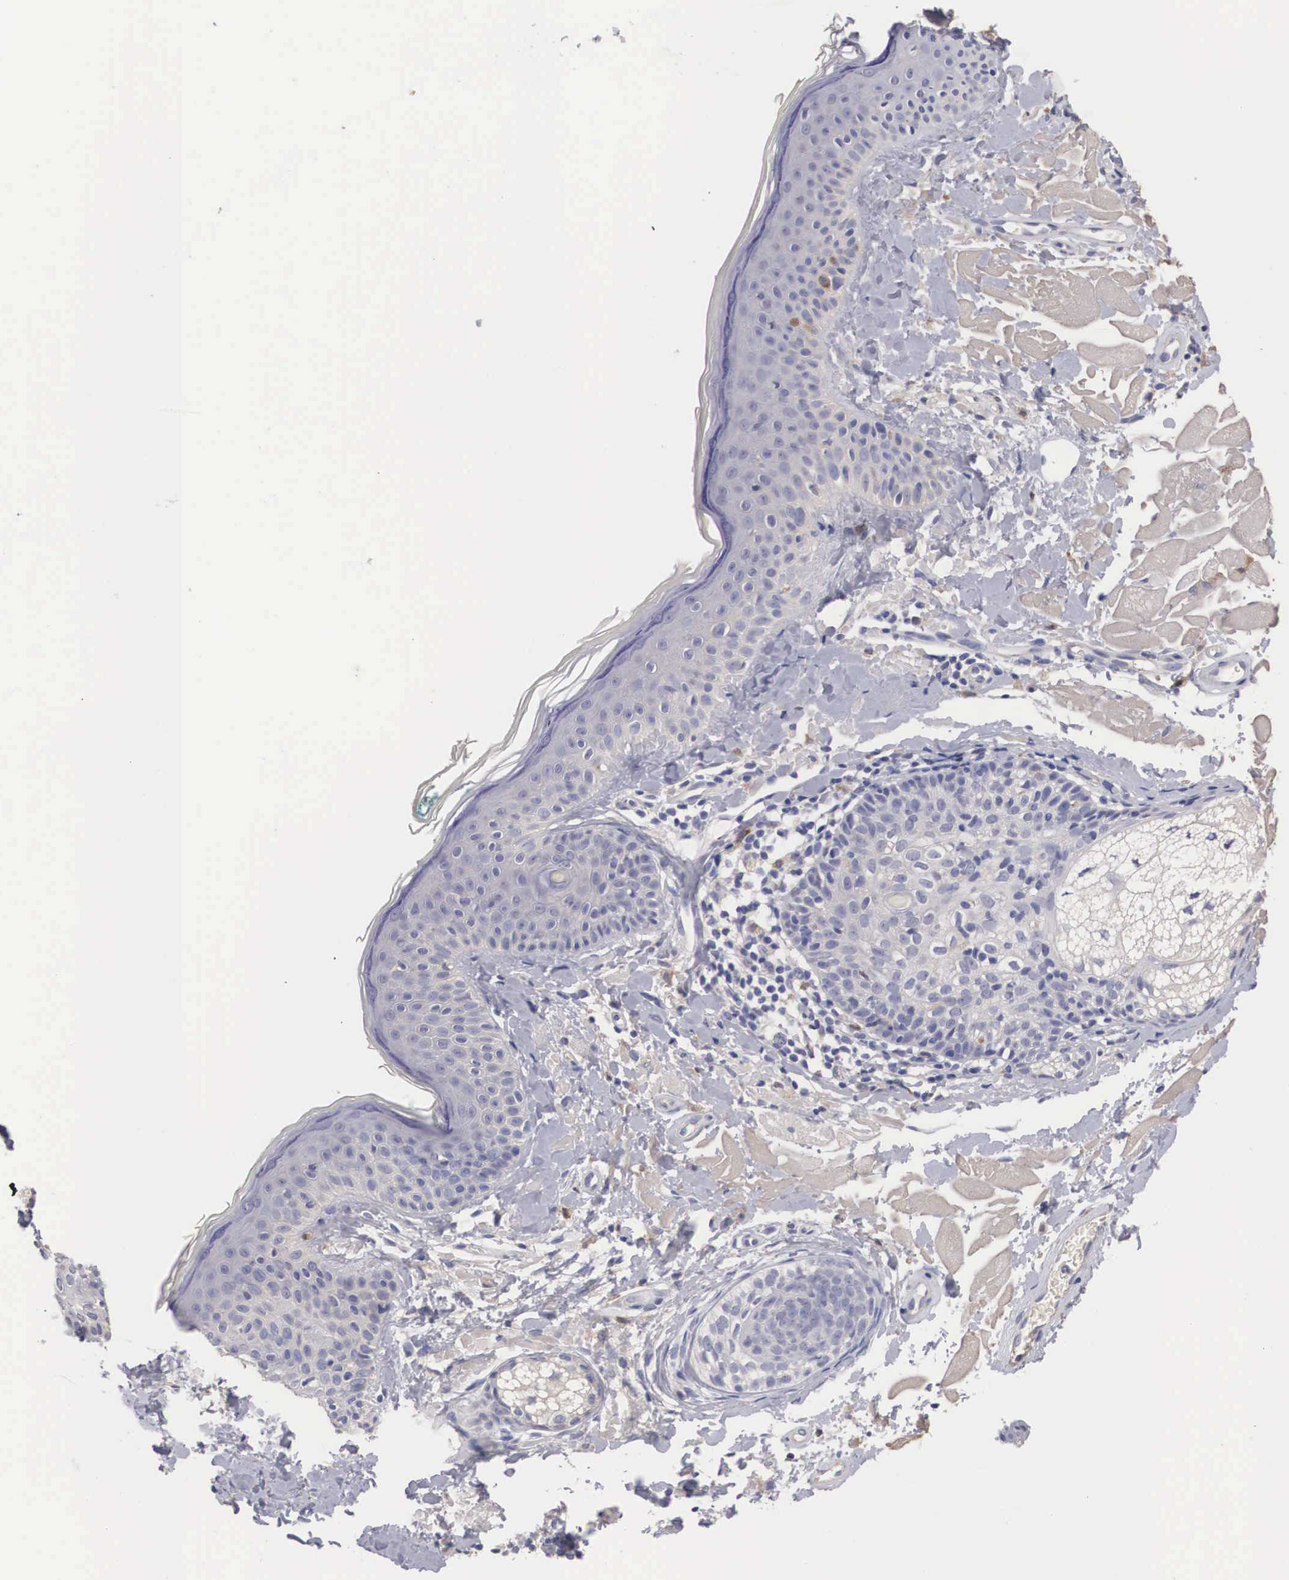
{"staining": {"intensity": "negative", "quantity": "none", "location": "none"}, "tissue": "skin", "cell_type": "Fibroblasts", "image_type": "normal", "snomed": [{"axis": "morphology", "description": "Normal tissue, NOS"}, {"axis": "topography", "description": "Skin"}], "caption": "Skin was stained to show a protein in brown. There is no significant staining in fibroblasts. The staining was performed using DAB to visualize the protein expression in brown, while the nuclei were stained in blue with hematoxylin (Magnification: 20x).", "gene": "ABHD4", "patient": {"sex": "male", "age": 86}}